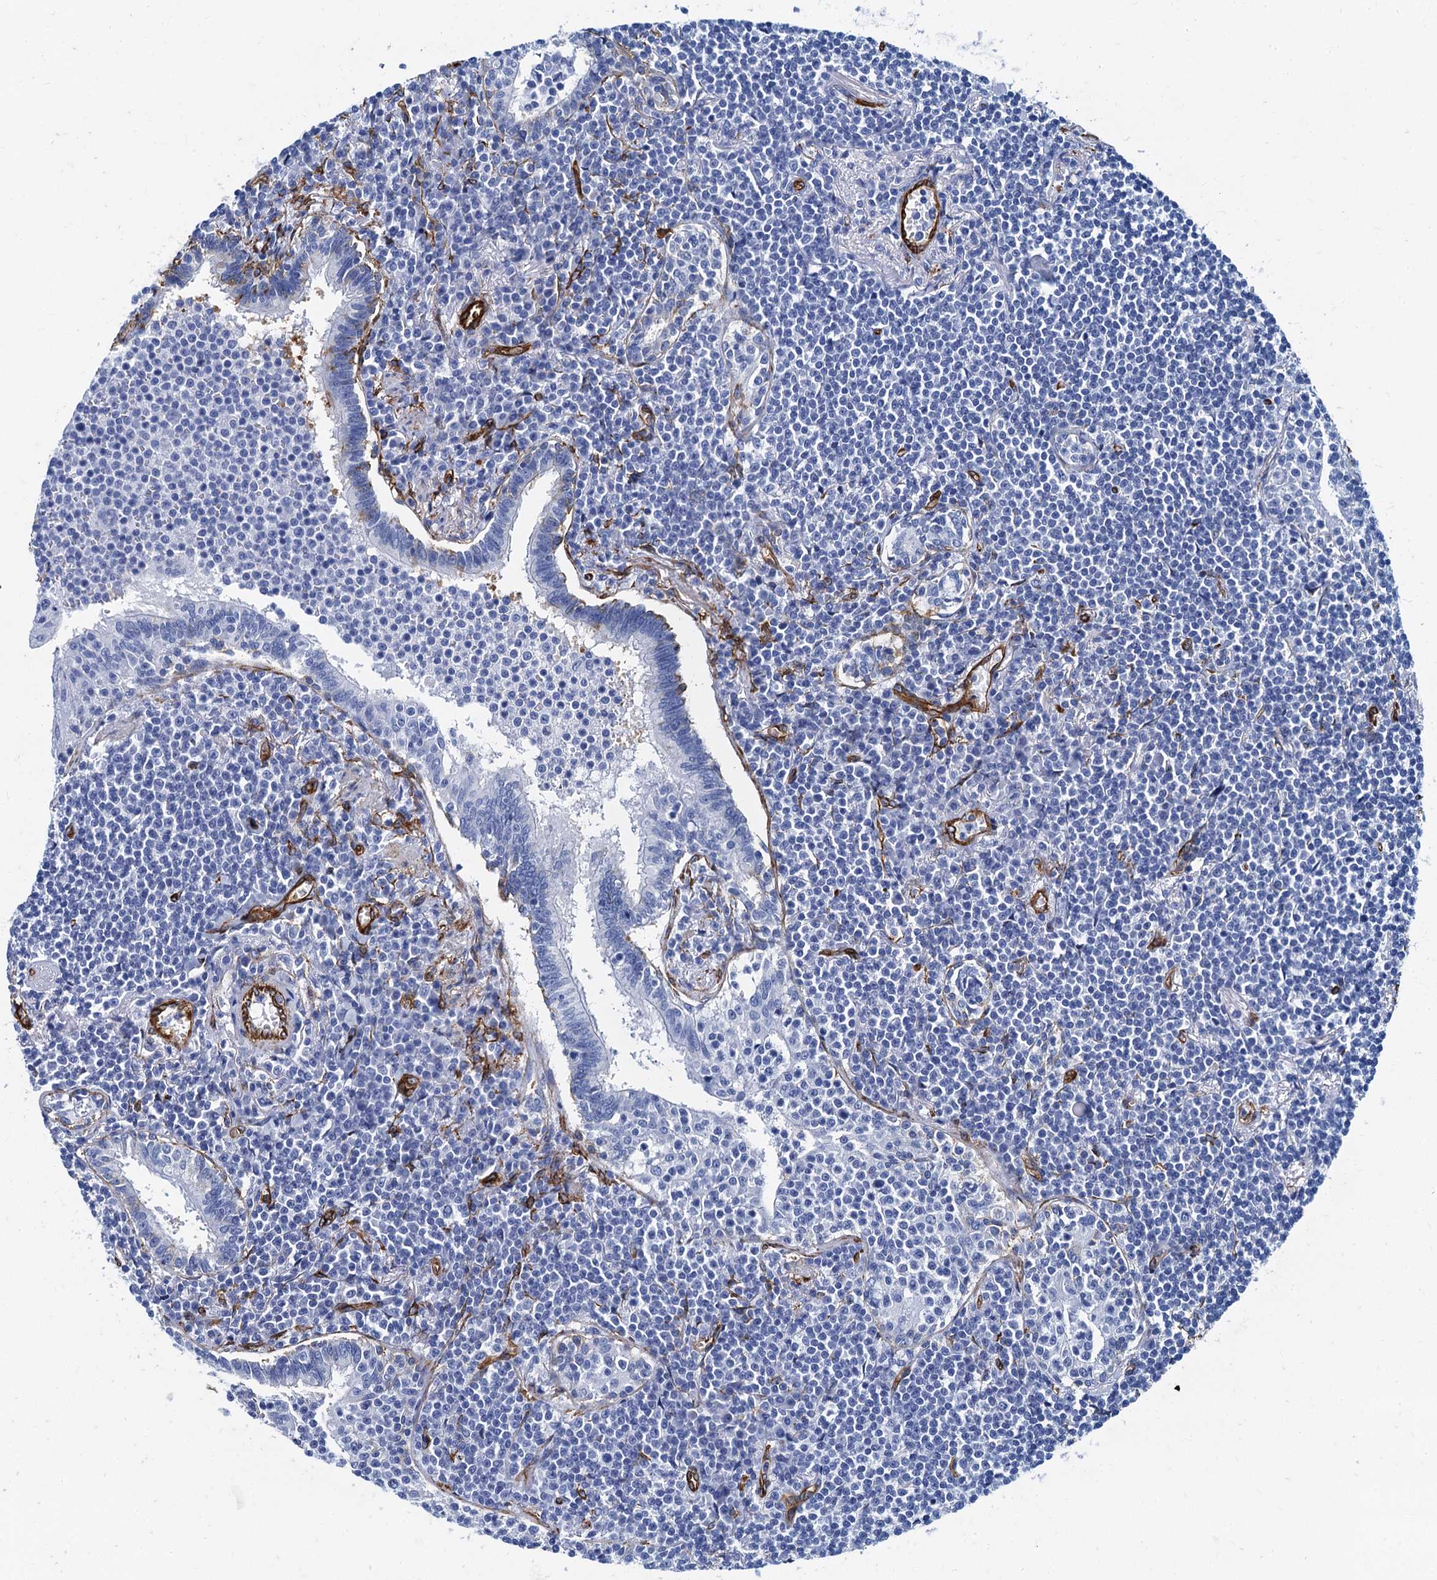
{"staining": {"intensity": "negative", "quantity": "none", "location": "none"}, "tissue": "lymphoma", "cell_type": "Tumor cells", "image_type": "cancer", "snomed": [{"axis": "morphology", "description": "Malignant lymphoma, non-Hodgkin's type, Low grade"}, {"axis": "topography", "description": "Lung"}], "caption": "Malignant lymphoma, non-Hodgkin's type (low-grade) was stained to show a protein in brown. There is no significant positivity in tumor cells.", "gene": "CAVIN2", "patient": {"sex": "female", "age": 71}}